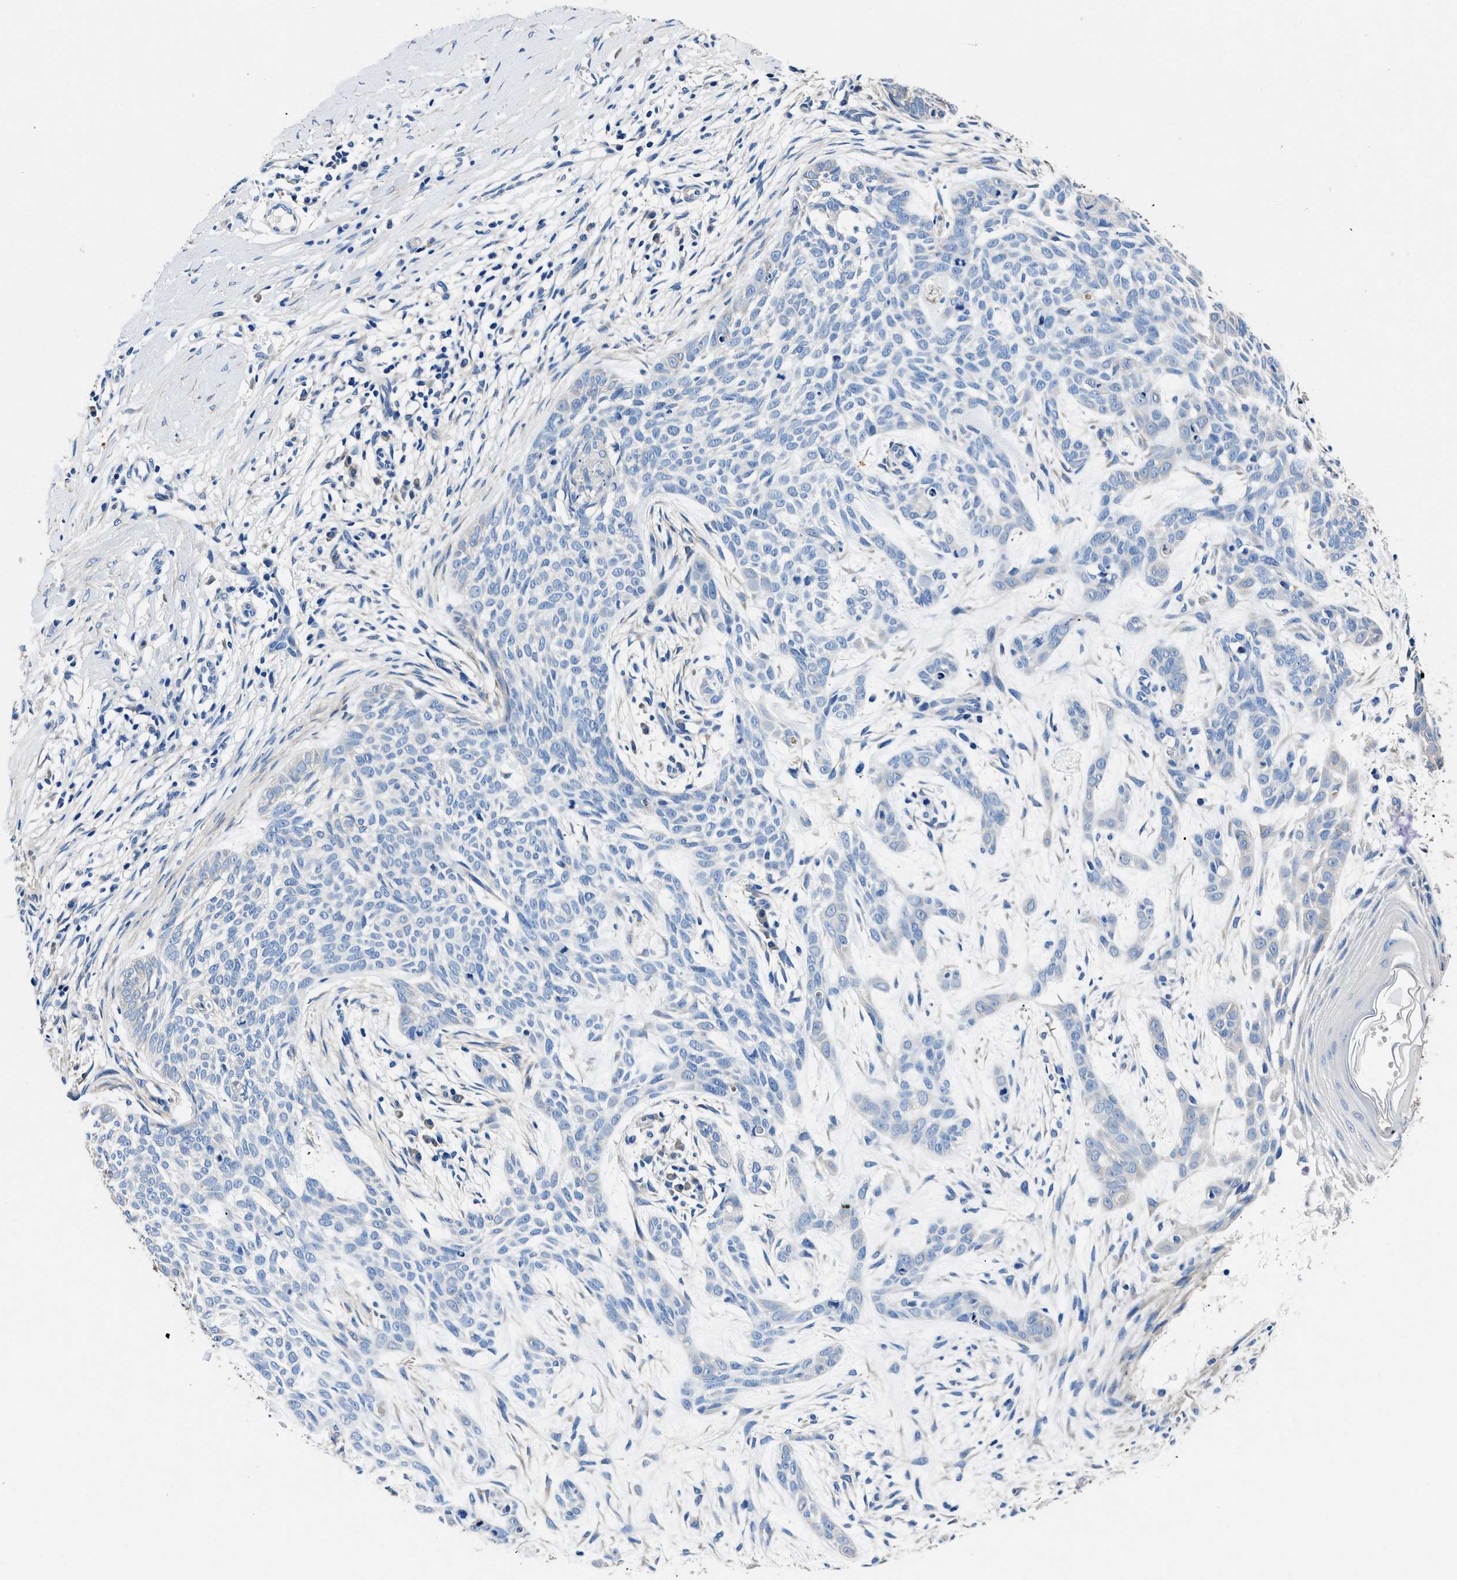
{"staining": {"intensity": "negative", "quantity": "none", "location": "none"}, "tissue": "skin cancer", "cell_type": "Tumor cells", "image_type": "cancer", "snomed": [{"axis": "morphology", "description": "Basal cell carcinoma"}, {"axis": "topography", "description": "Skin"}], "caption": "Tumor cells show no significant expression in skin cancer. (Brightfield microscopy of DAB (3,3'-diaminobenzidine) IHC at high magnification).", "gene": "NEU1", "patient": {"sex": "female", "age": 59}}